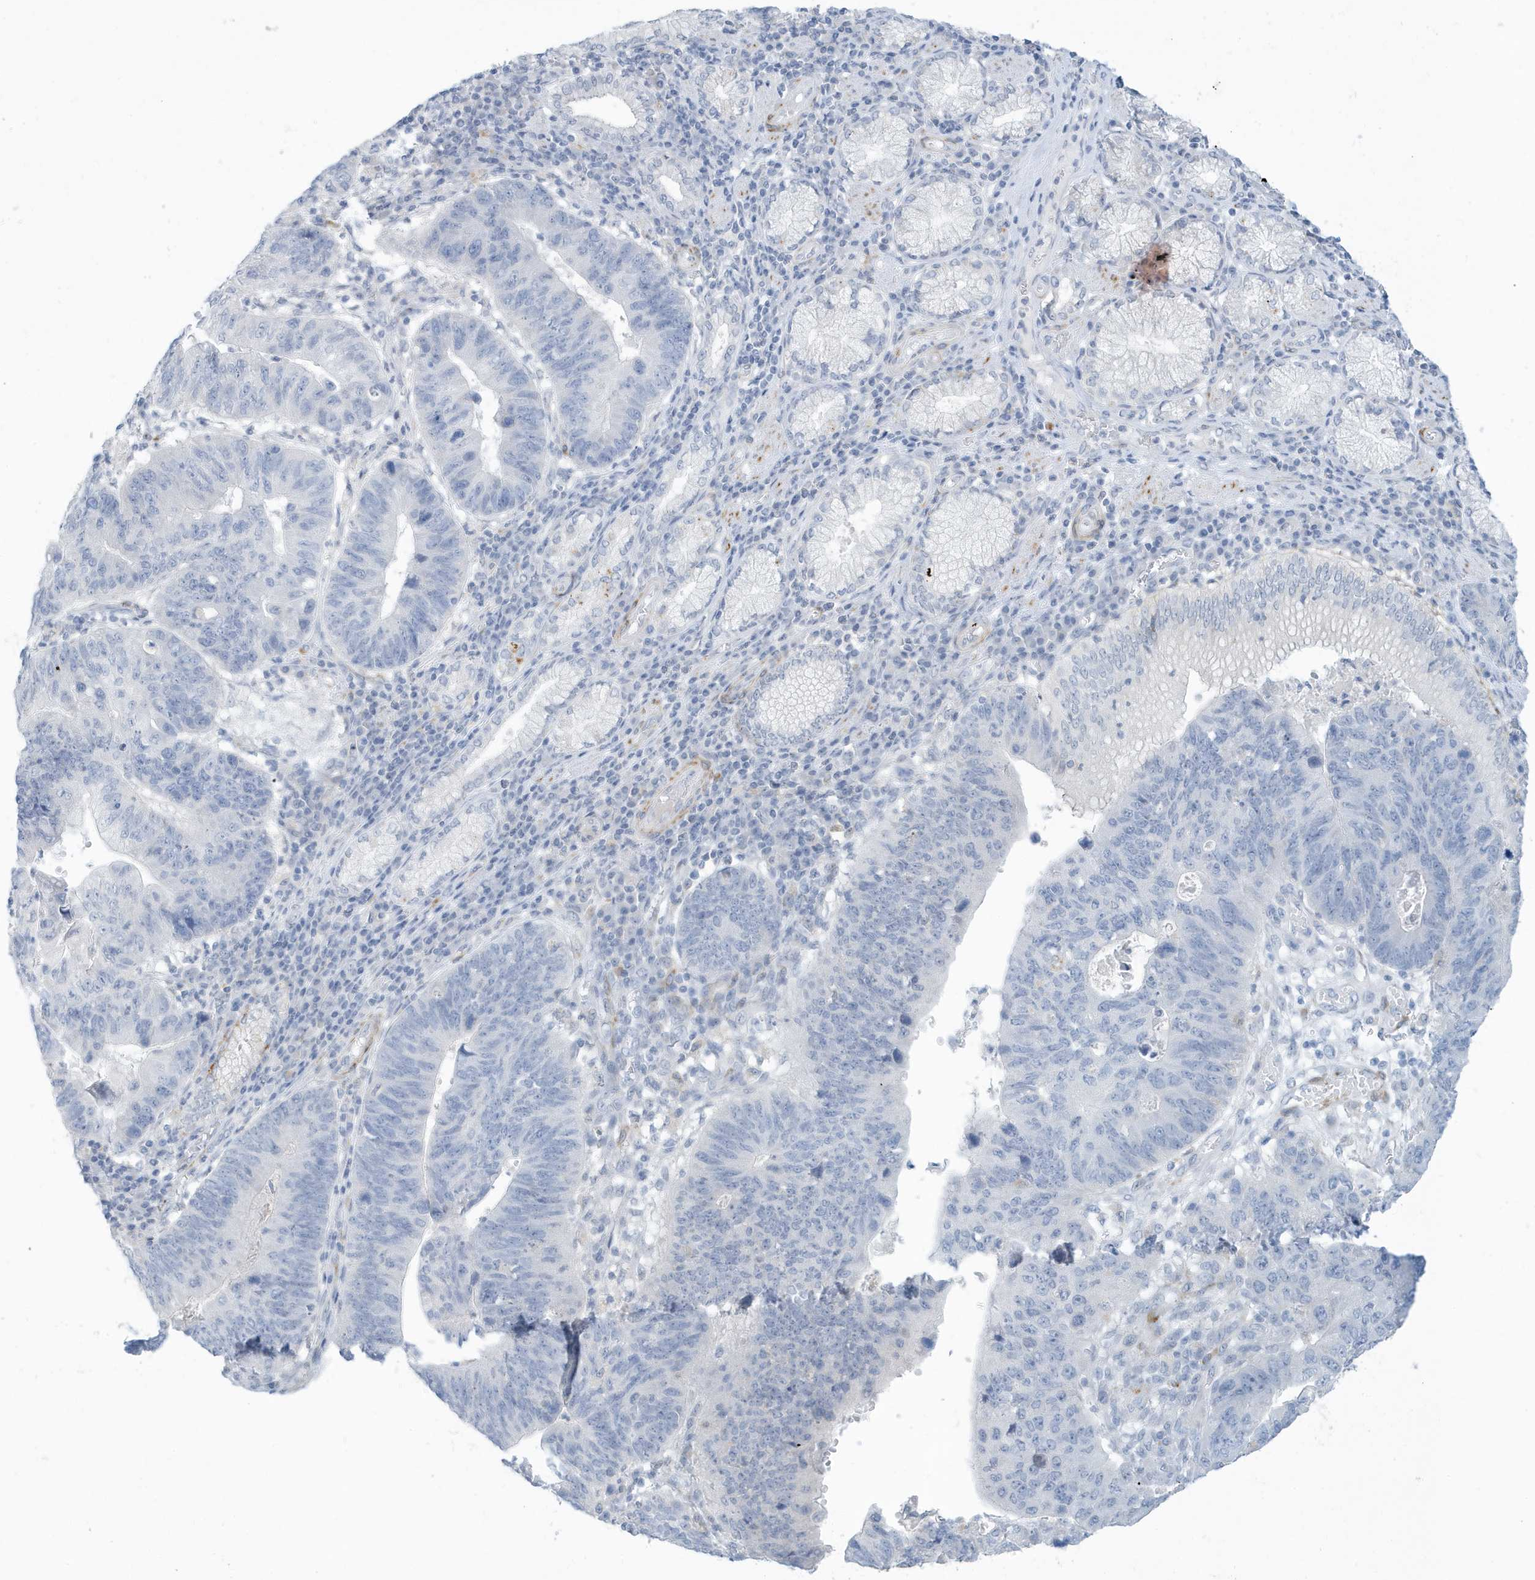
{"staining": {"intensity": "negative", "quantity": "none", "location": "none"}, "tissue": "stomach cancer", "cell_type": "Tumor cells", "image_type": "cancer", "snomed": [{"axis": "morphology", "description": "Adenocarcinoma, NOS"}, {"axis": "topography", "description": "Stomach"}], "caption": "Adenocarcinoma (stomach) was stained to show a protein in brown. There is no significant expression in tumor cells. Nuclei are stained in blue.", "gene": "PERM1", "patient": {"sex": "male", "age": 59}}